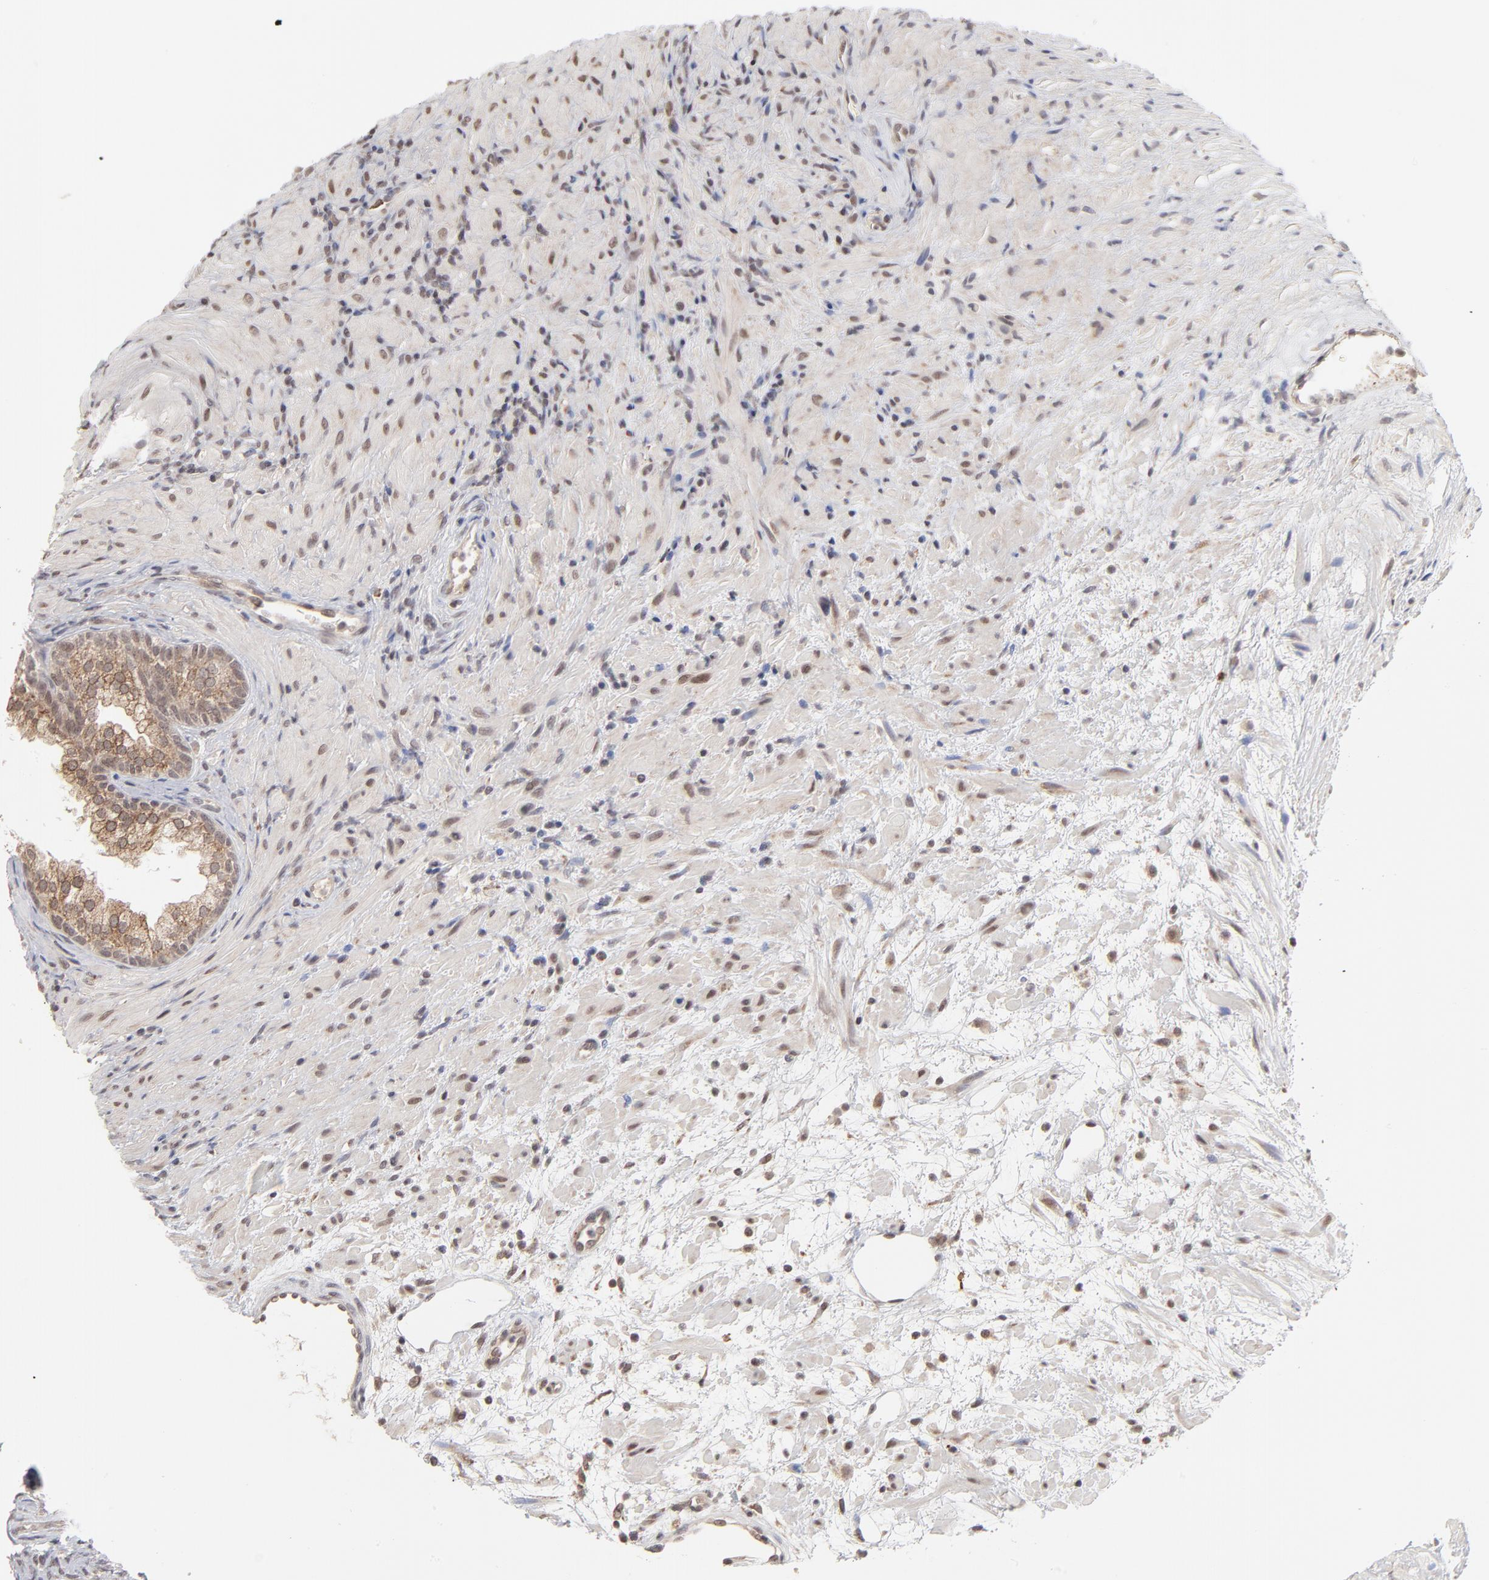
{"staining": {"intensity": "moderate", "quantity": ">75%", "location": "cytoplasmic/membranous,nuclear"}, "tissue": "prostate", "cell_type": "Glandular cells", "image_type": "normal", "snomed": [{"axis": "morphology", "description": "Normal tissue, NOS"}, {"axis": "topography", "description": "Prostate"}], "caption": "Unremarkable prostate demonstrates moderate cytoplasmic/membranous,nuclear expression in approximately >75% of glandular cells The protein is shown in brown color, while the nuclei are stained blue..", "gene": "ARIH1", "patient": {"sex": "male", "age": 76}}